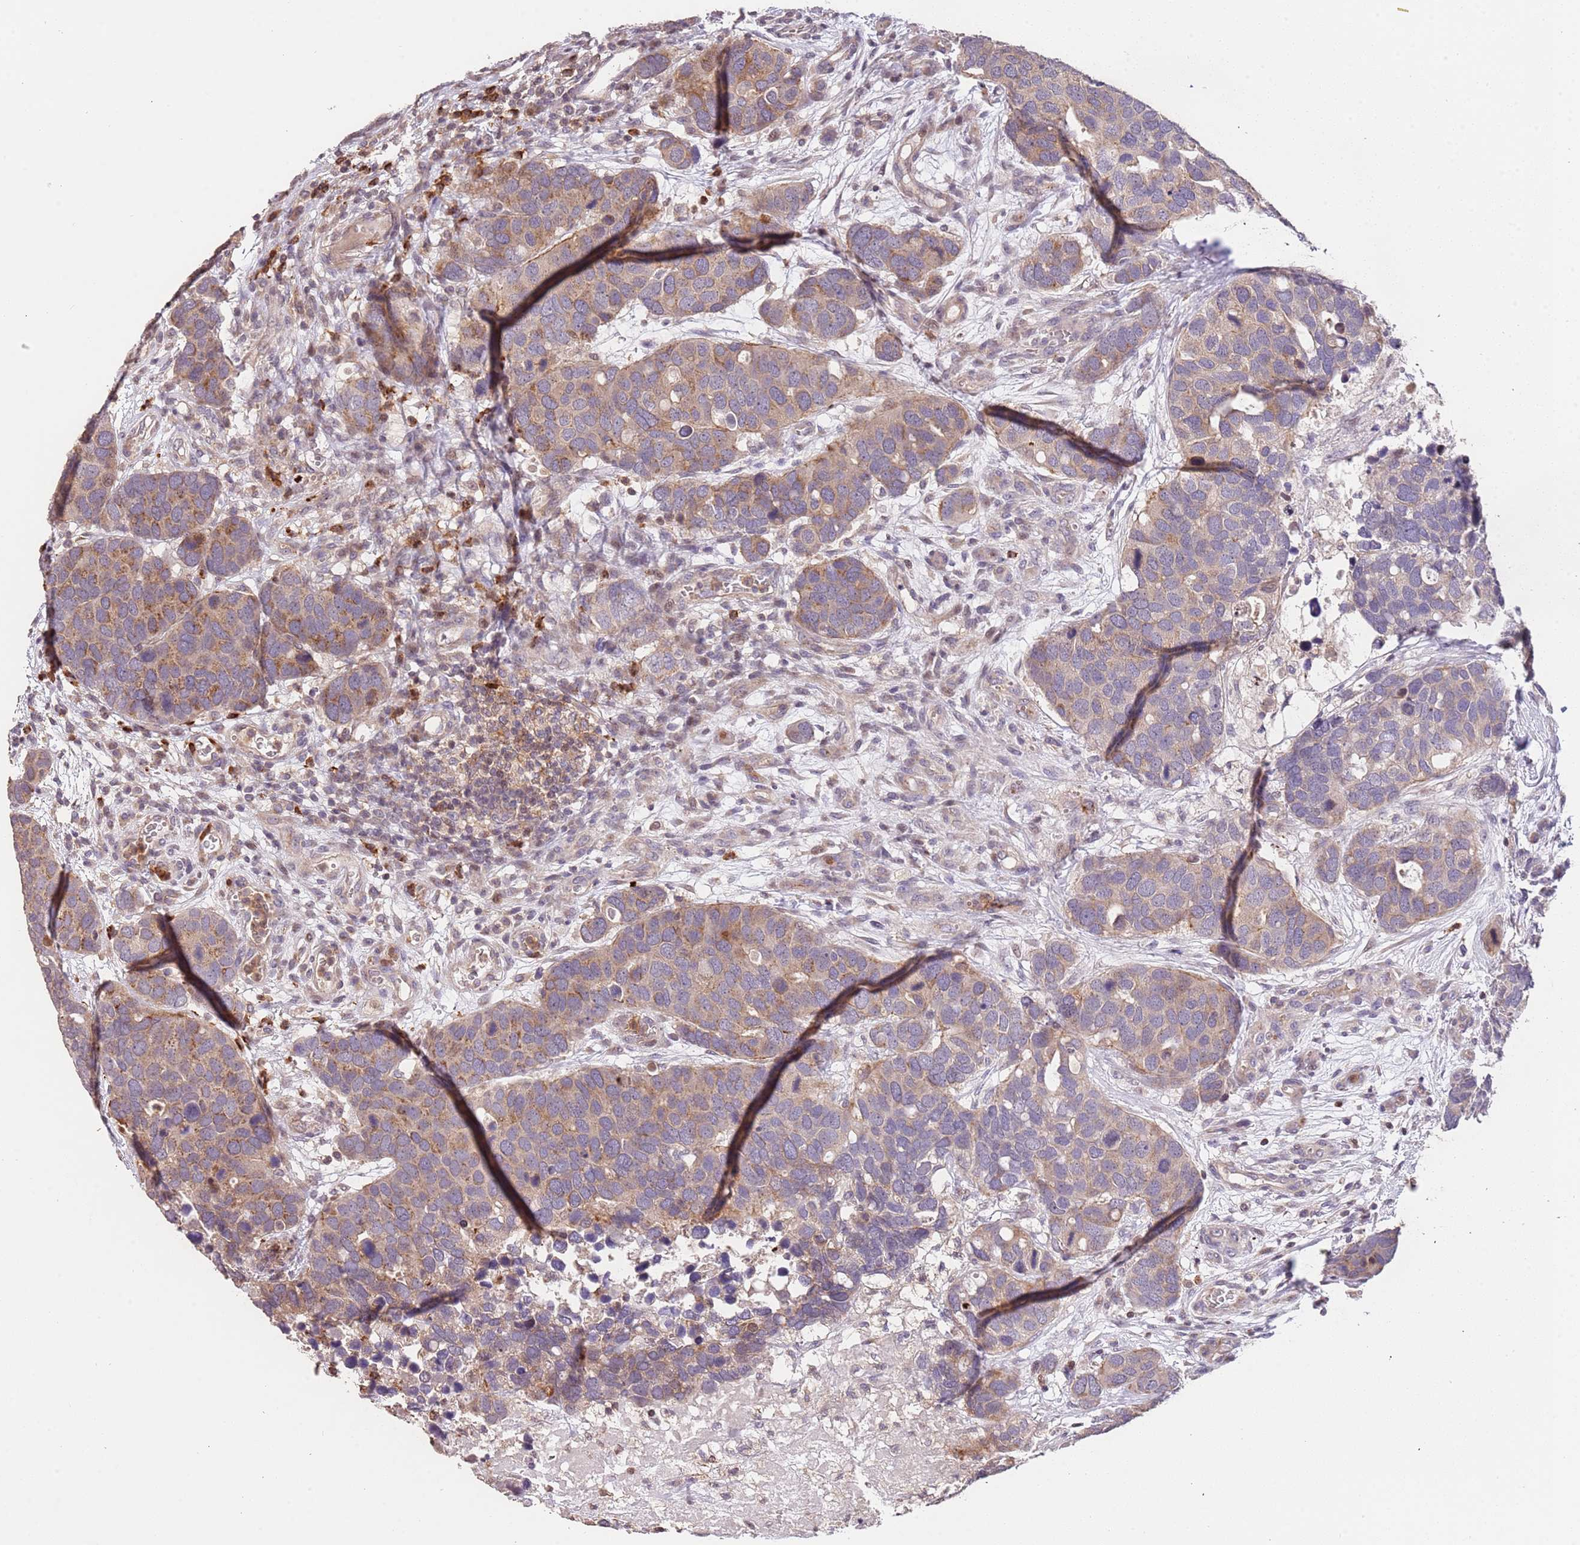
{"staining": {"intensity": "weak", "quantity": "25%-75%", "location": "cytoplasmic/membranous"}, "tissue": "breast cancer", "cell_type": "Tumor cells", "image_type": "cancer", "snomed": [{"axis": "morphology", "description": "Duct carcinoma"}, {"axis": "topography", "description": "Breast"}], "caption": "Infiltrating ductal carcinoma (breast) stained with a brown dye displays weak cytoplasmic/membranous positive positivity in approximately 25%-75% of tumor cells.", "gene": "SLC16A4", "patient": {"sex": "female", "age": 83}}